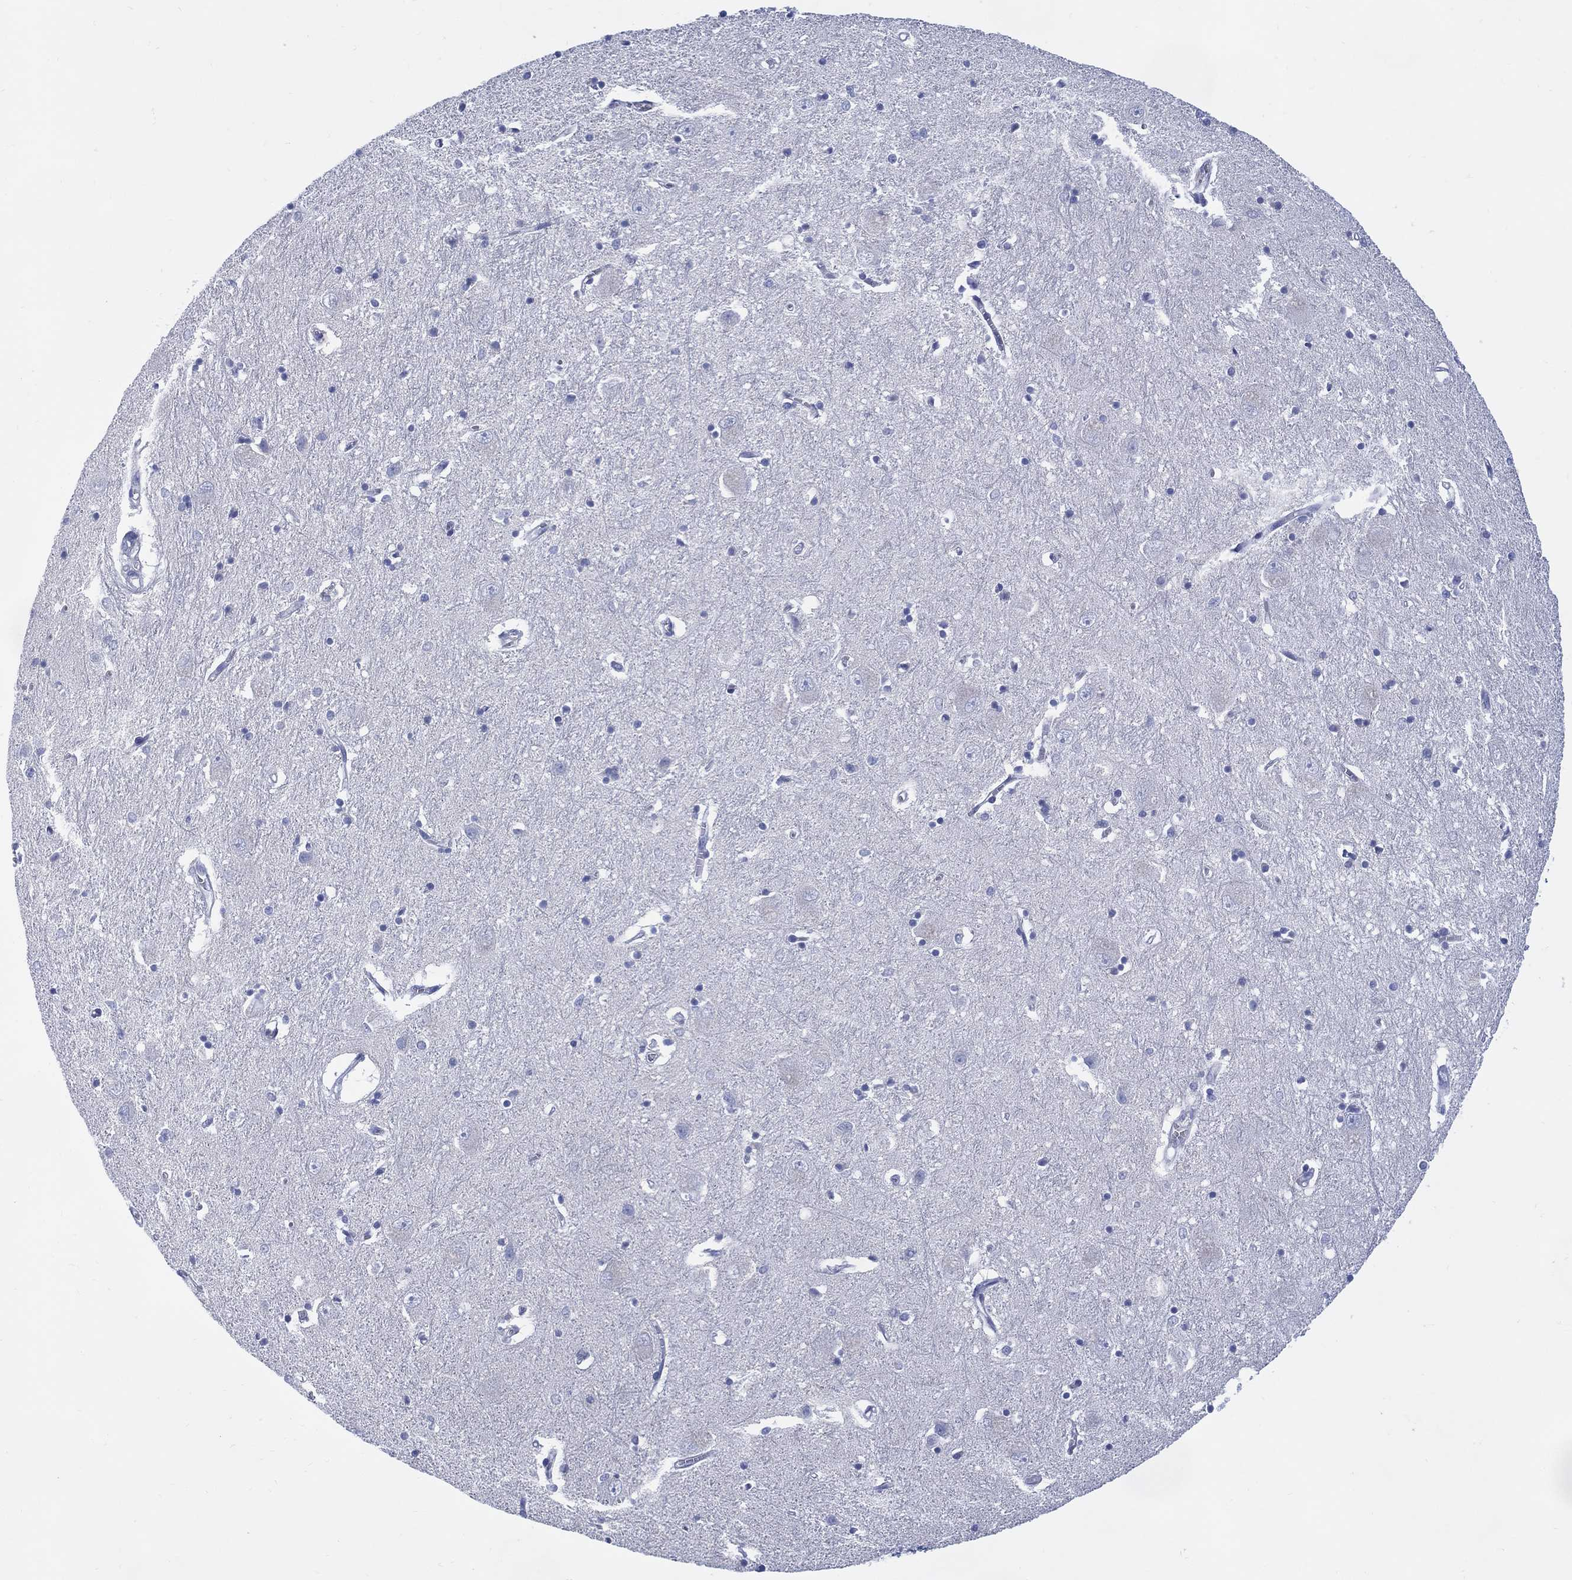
{"staining": {"intensity": "negative", "quantity": "none", "location": "none"}, "tissue": "caudate", "cell_type": "Glial cells", "image_type": "normal", "snomed": [{"axis": "morphology", "description": "Normal tissue, NOS"}, {"axis": "topography", "description": "Lateral ventricle wall"}], "caption": "Human caudate stained for a protein using immunohistochemistry (IHC) reveals no expression in glial cells.", "gene": "DDI1", "patient": {"sex": "male", "age": 54}}